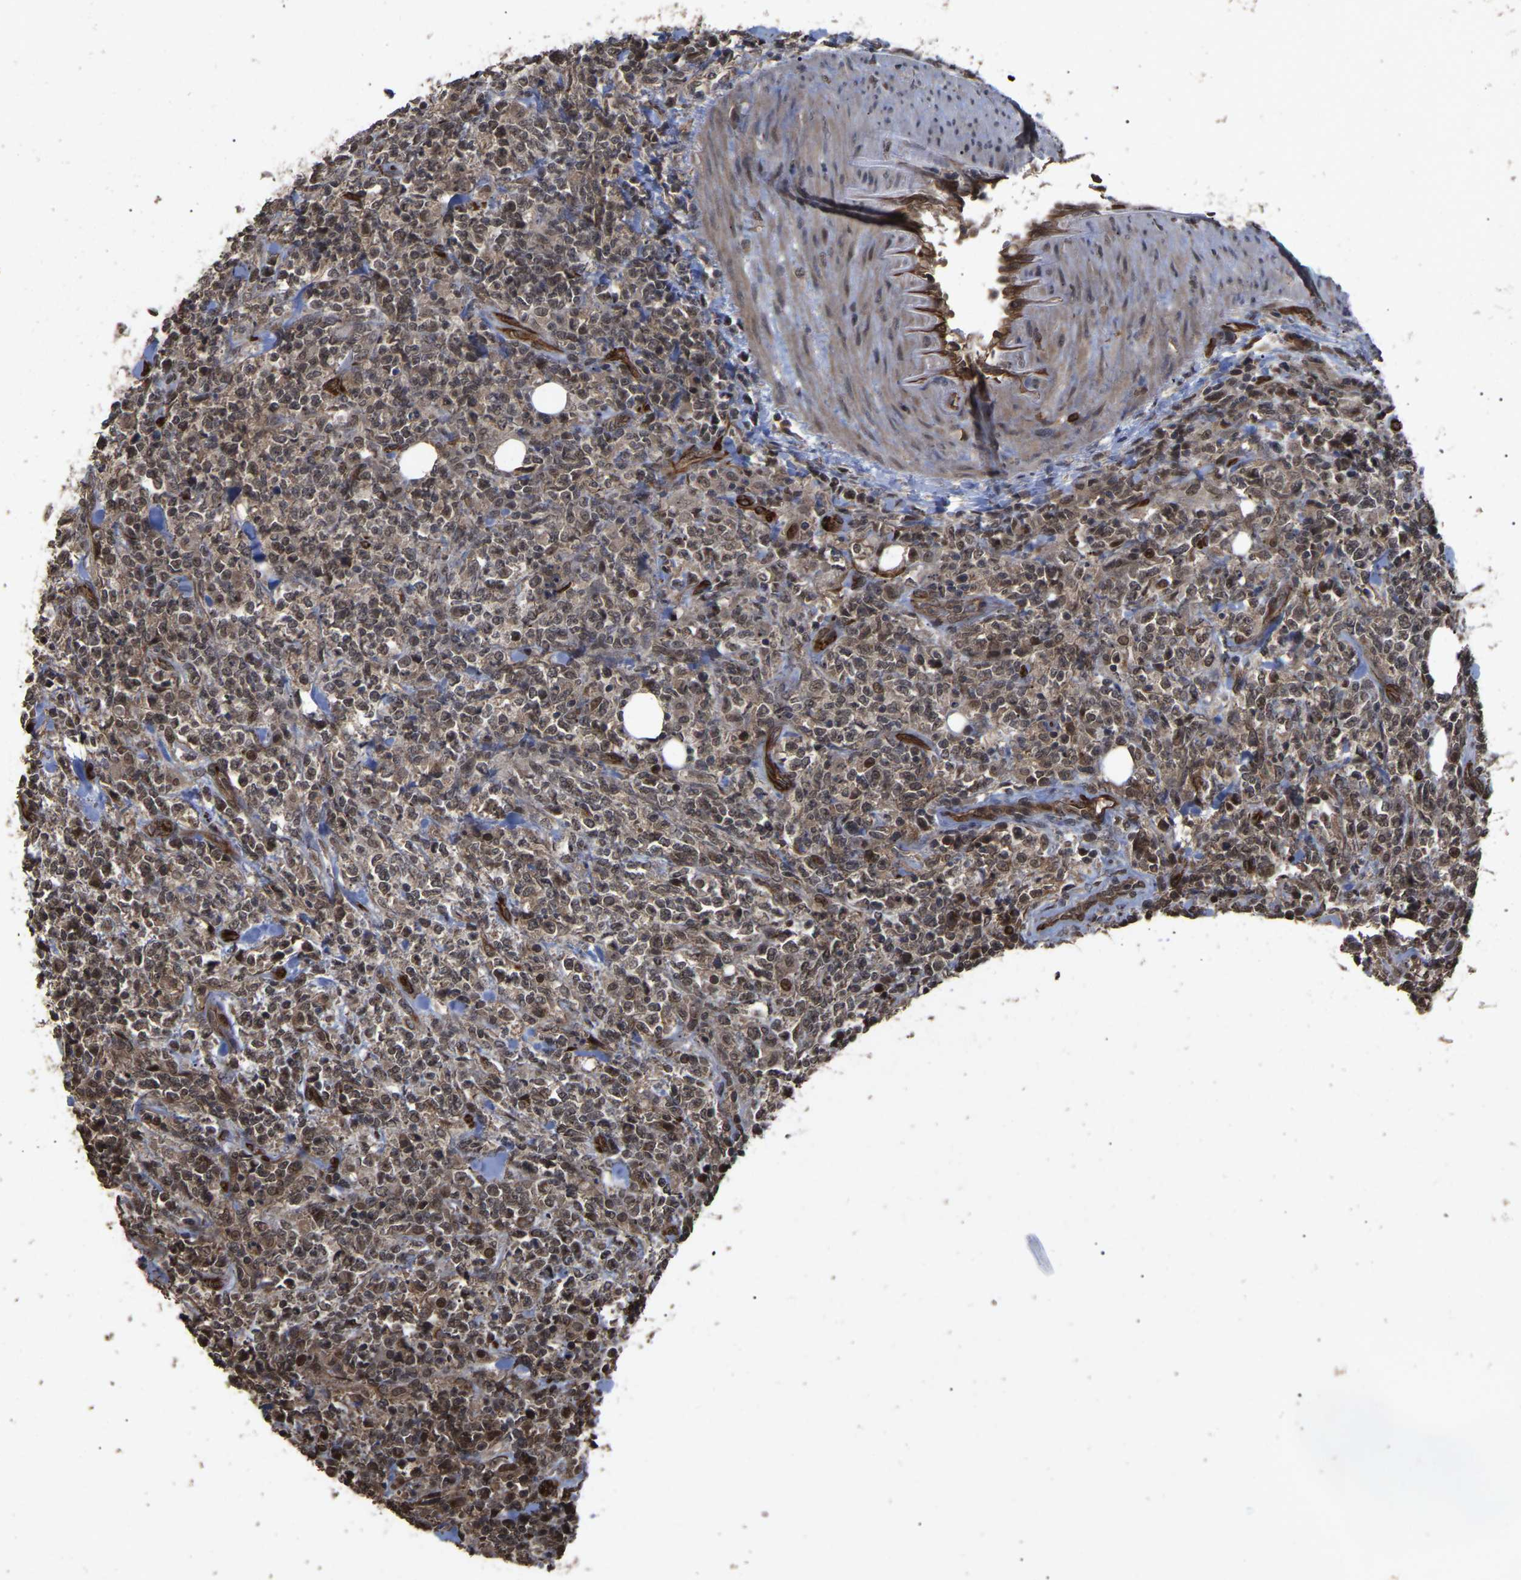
{"staining": {"intensity": "weak", "quantity": ">75%", "location": "cytoplasmic/membranous,nuclear"}, "tissue": "lymphoma", "cell_type": "Tumor cells", "image_type": "cancer", "snomed": [{"axis": "morphology", "description": "Malignant lymphoma, non-Hodgkin's type, High grade"}, {"axis": "topography", "description": "Soft tissue"}], "caption": "Protein expression analysis of human lymphoma reveals weak cytoplasmic/membranous and nuclear staining in about >75% of tumor cells. (DAB = brown stain, brightfield microscopy at high magnification).", "gene": "FAM161B", "patient": {"sex": "male", "age": 18}}